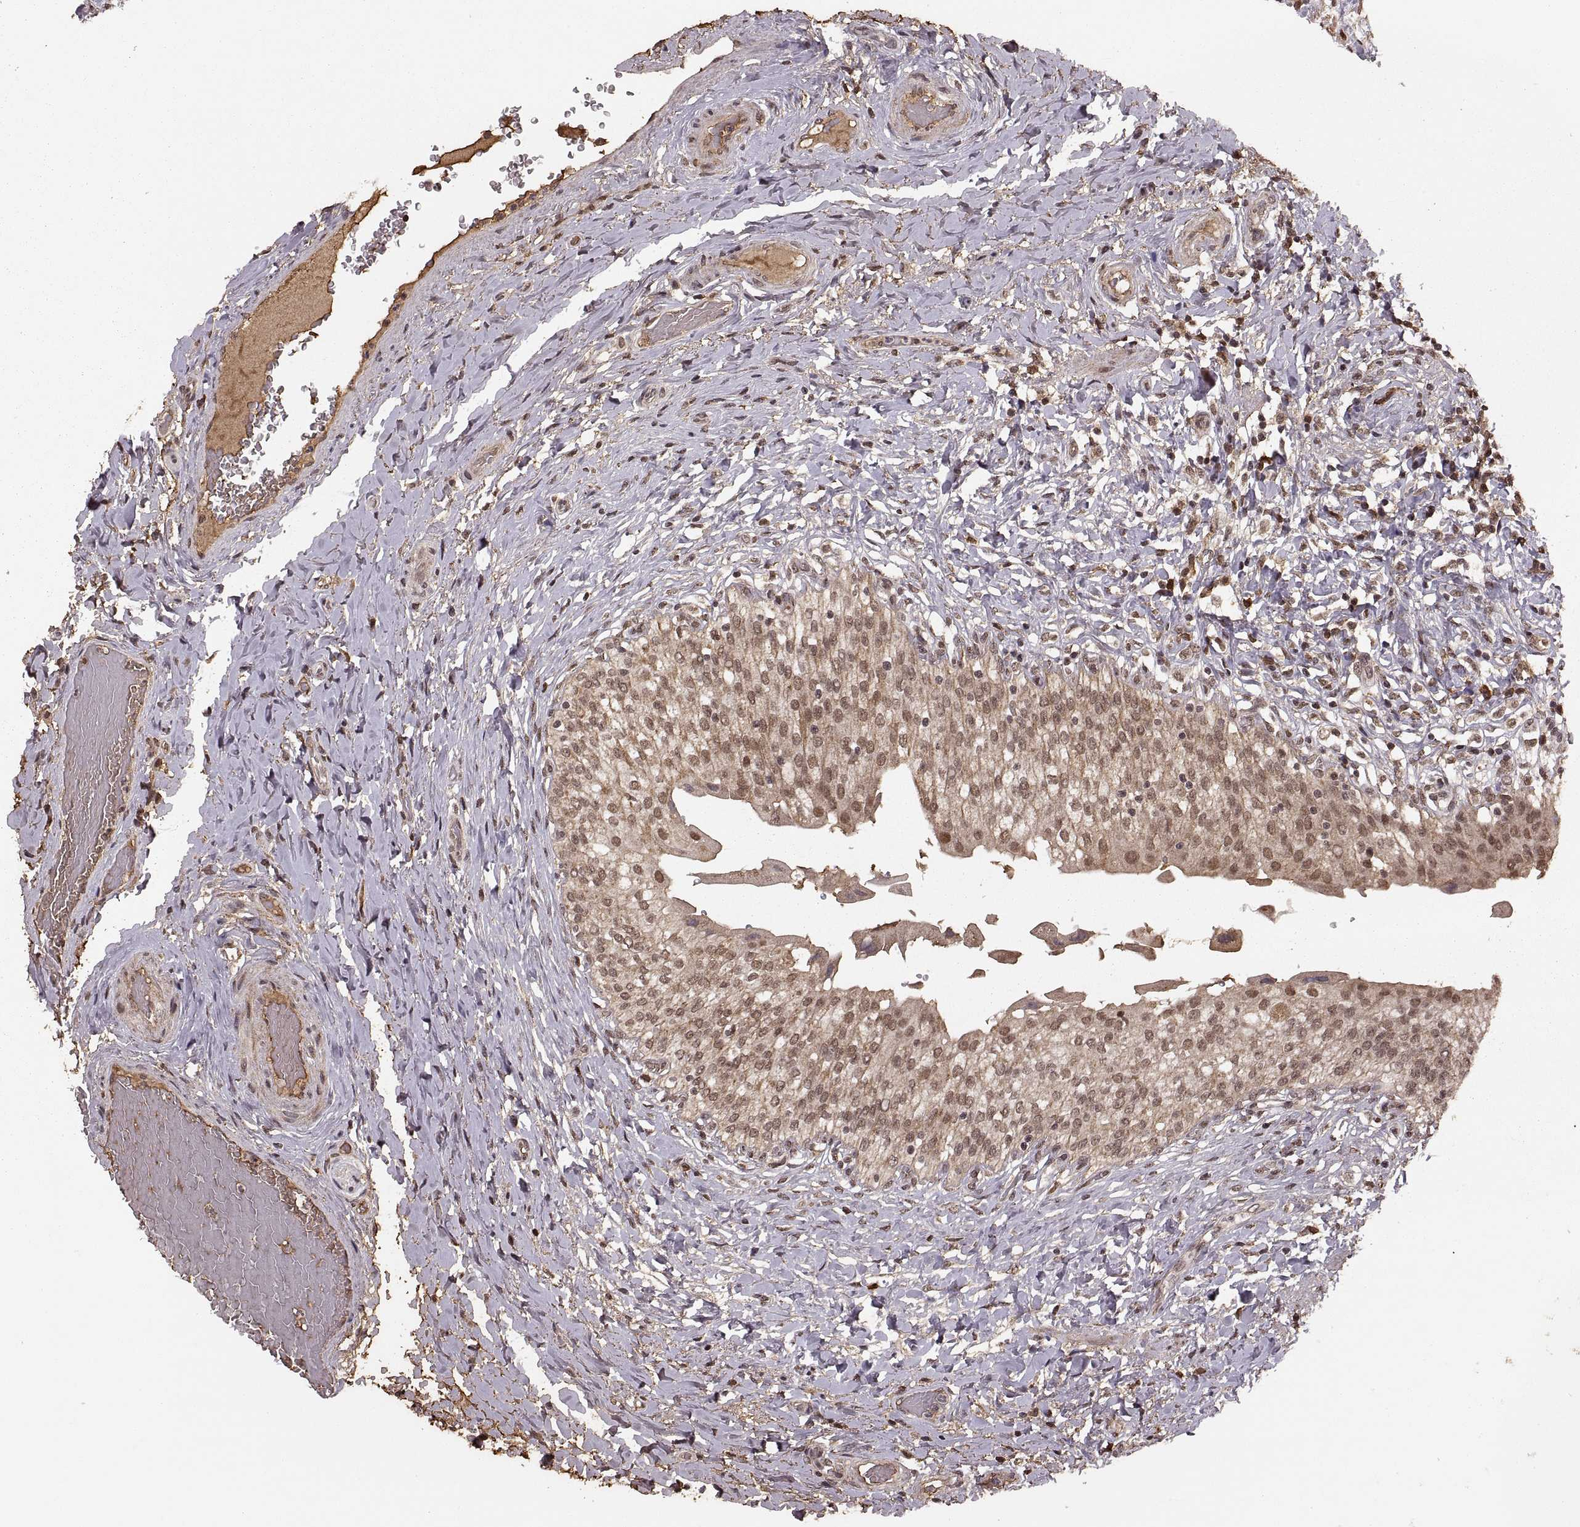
{"staining": {"intensity": "moderate", "quantity": ">75%", "location": "cytoplasmic/membranous,nuclear"}, "tissue": "urinary bladder", "cell_type": "Urothelial cells", "image_type": "normal", "snomed": [{"axis": "morphology", "description": "Normal tissue, NOS"}, {"axis": "morphology", "description": "Inflammation, NOS"}, {"axis": "topography", "description": "Urinary bladder"}], "caption": "High-power microscopy captured an IHC photomicrograph of benign urinary bladder, revealing moderate cytoplasmic/membranous,nuclear staining in about >75% of urothelial cells.", "gene": "RFT1", "patient": {"sex": "male", "age": 64}}